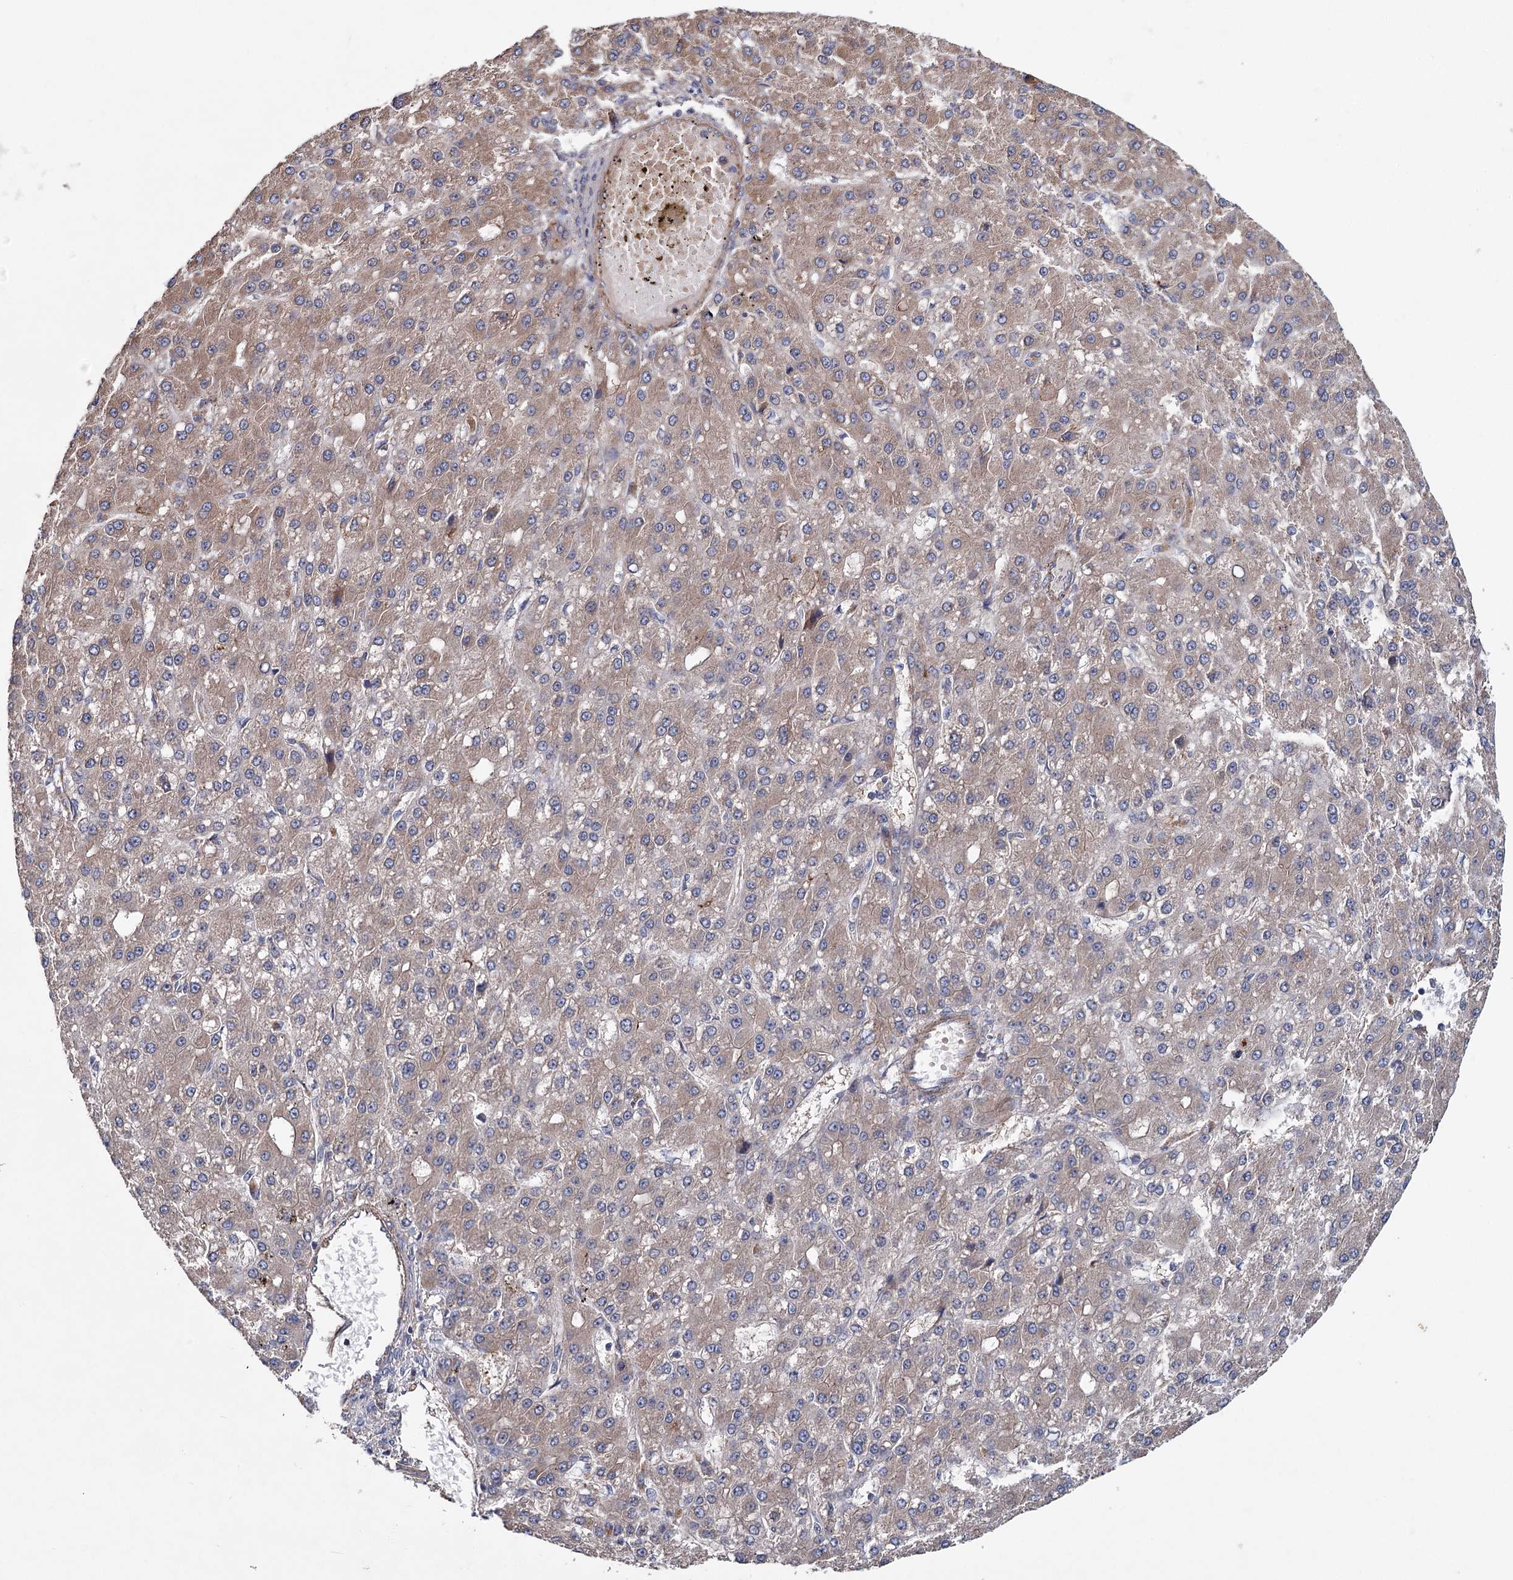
{"staining": {"intensity": "weak", "quantity": ">75%", "location": "cytoplasmic/membranous"}, "tissue": "liver cancer", "cell_type": "Tumor cells", "image_type": "cancer", "snomed": [{"axis": "morphology", "description": "Carcinoma, Hepatocellular, NOS"}, {"axis": "topography", "description": "Liver"}], "caption": "Weak cytoplasmic/membranous staining for a protein is present in about >75% of tumor cells of liver cancer using immunohistochemistry.", "gene": "MTRR", "patient": {"sex": "male", "age": 67}}